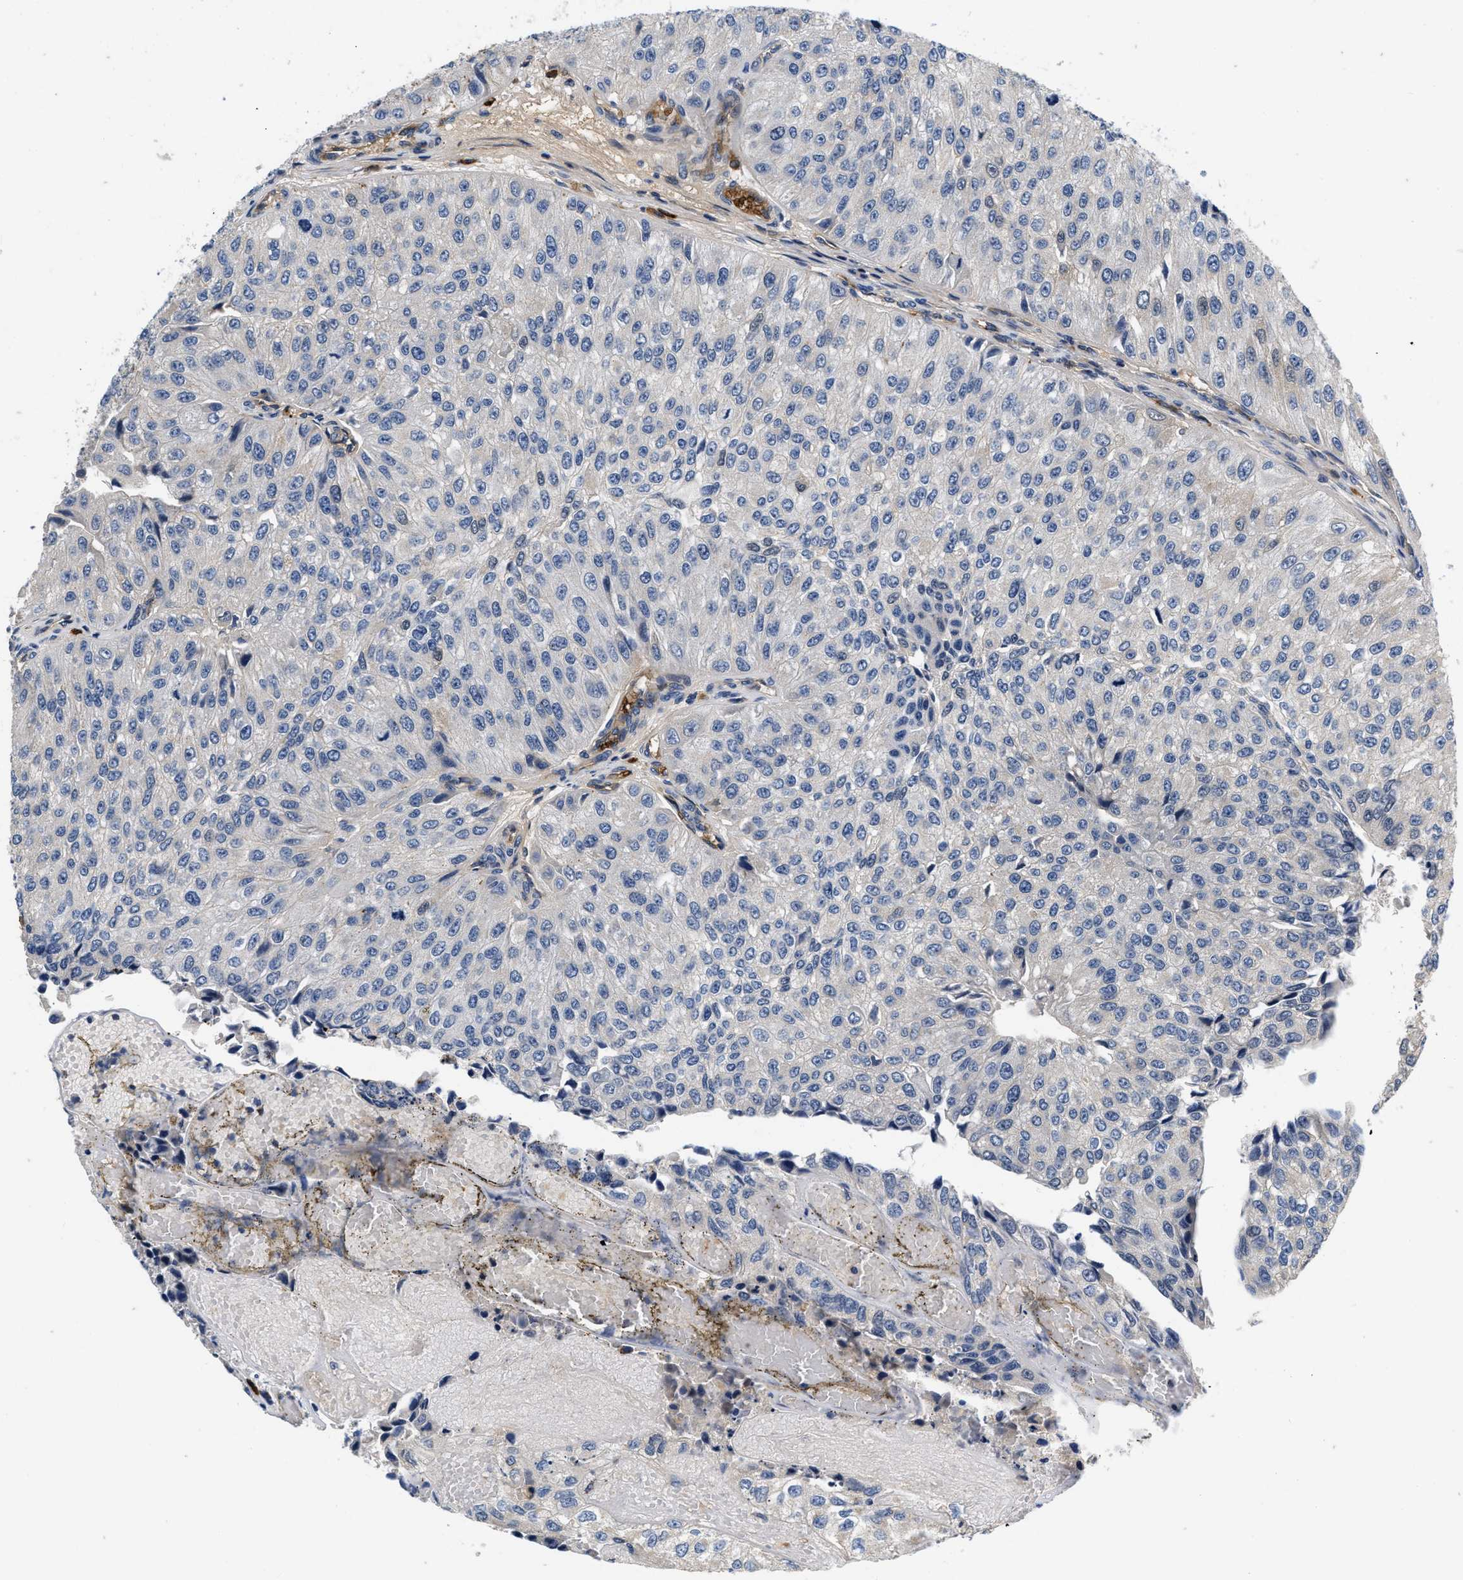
{"staining": {"intensity": "negative", "quantity": "none", "location": "none"}, "tissue": "urothelial cancer", "cell_type": "Tumor cells", "image_type": "cancer", "snomed": [{"axis": "morphology", "description": "Urothelial carcinoma, High grade"}, {"axis": "topography", "description": "Kidney"}, {"axis": "topography", "description": "Urinary bladder"}], "caption": "IHC histopathology image of neoplastic tissue: human urothelial cancer stained with DAB (3,3'-diaminobenzidine) shows no significant protein staining in tumor cells.", "gene": "NME6", "patient": {"sex": "male", "age": 77}}